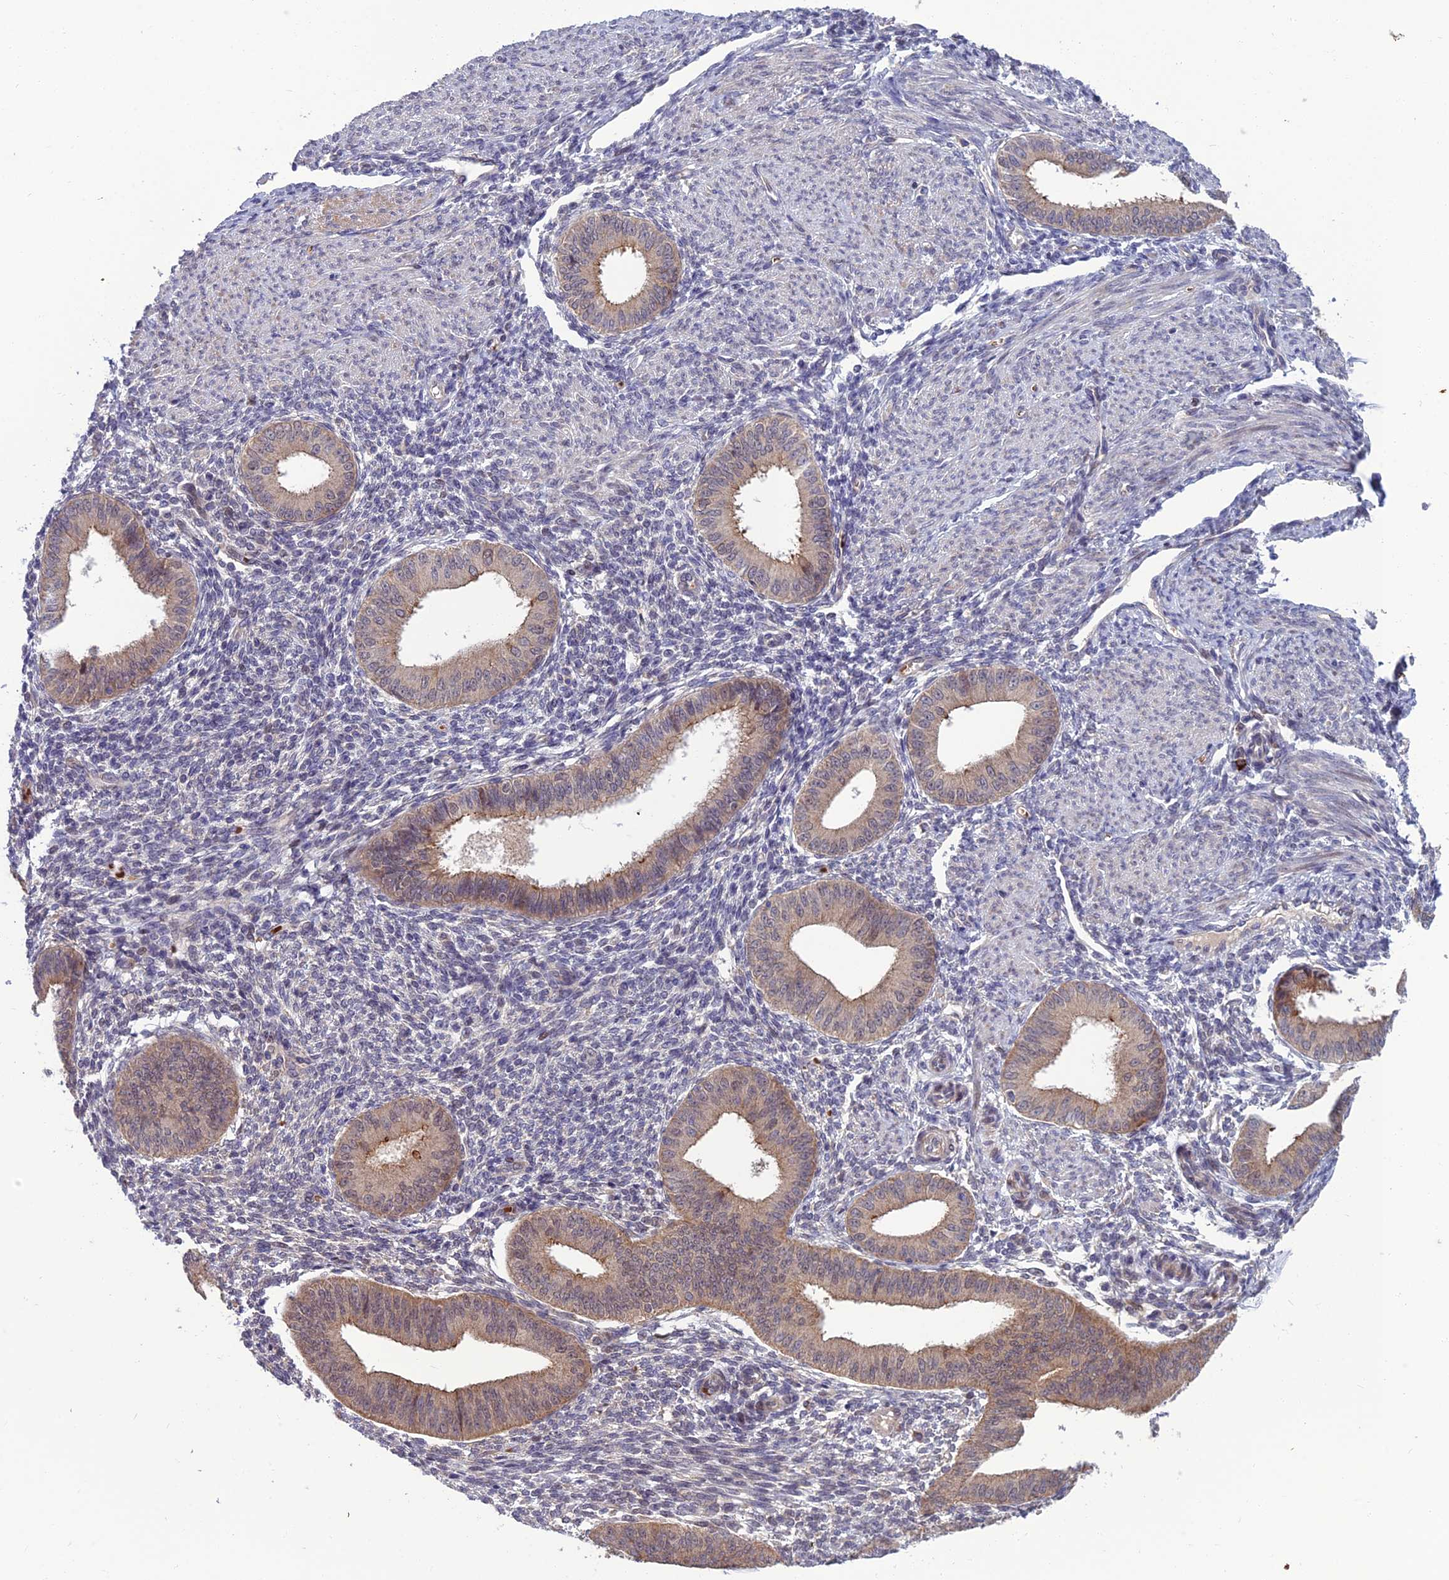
{"staining": {"intensity": "negative", "quantity": "none", "location": "none"}, "tissue": "endometrium", "cell_type": "Cells in endometrial stroma", "image_type": "normal", "snomed": [{"axis": "morphology", "description": "Normal tissue, NOS"}, {"axis": "topography", "description": "Uterus"}, {"axis": "topography", "description": "Endometrium"}], "caption": "DAB (3,3'-diaminobenzidine) immunohistochemical staining of benign endometrium displays no significant staining in cells in endometrial stroma. (DAB immunohistochemistry, high magnification).", "gene": "GIPC1", "patient": {"sex": "female", "age": 48}}